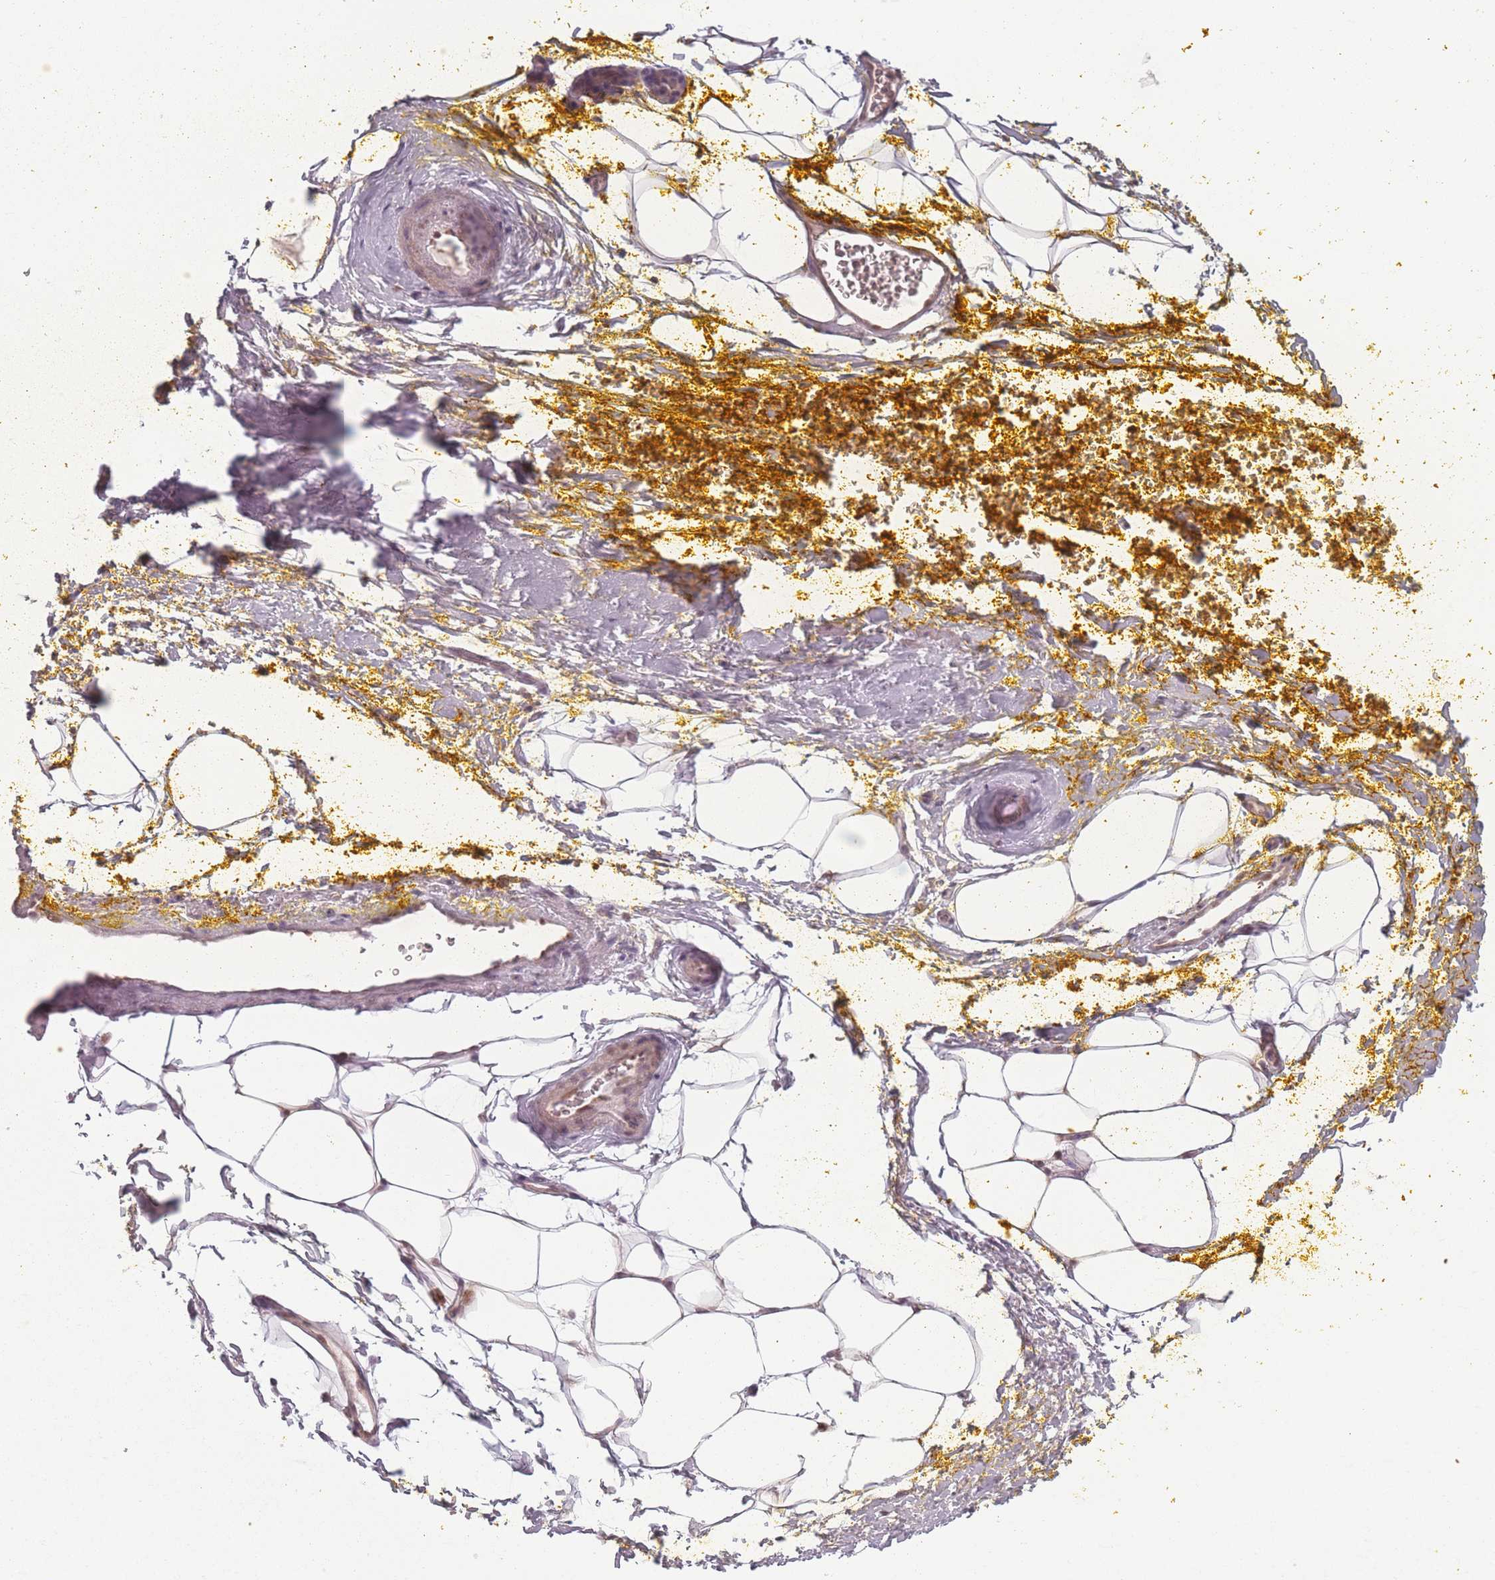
{"staining": {"intensity": "negative", "quantity": "none", "location": "none"}, "tissue": "adipose tissue", "cell_type": "Adipocytes", "image_type": "normal", "snomed": [{"axis": "morphology", "description": "Normal tissue, NOS"}, {"axis": "morphology", "description": "Adenocarcinoma, Low grade"}, {"axis": "topography", "description": "Prostate"}, {"axis": "topography", "description": "Peripheral nerve tissue"}], "caption": "This histopathology image is of normal adipose tissue stained with IHC to label a protein in brown with the nuclei are counter-stained blue. There is no positivity in adipocytes.", "gene": "OR10C1", "patient": {"sex": "male", "age": 63}}